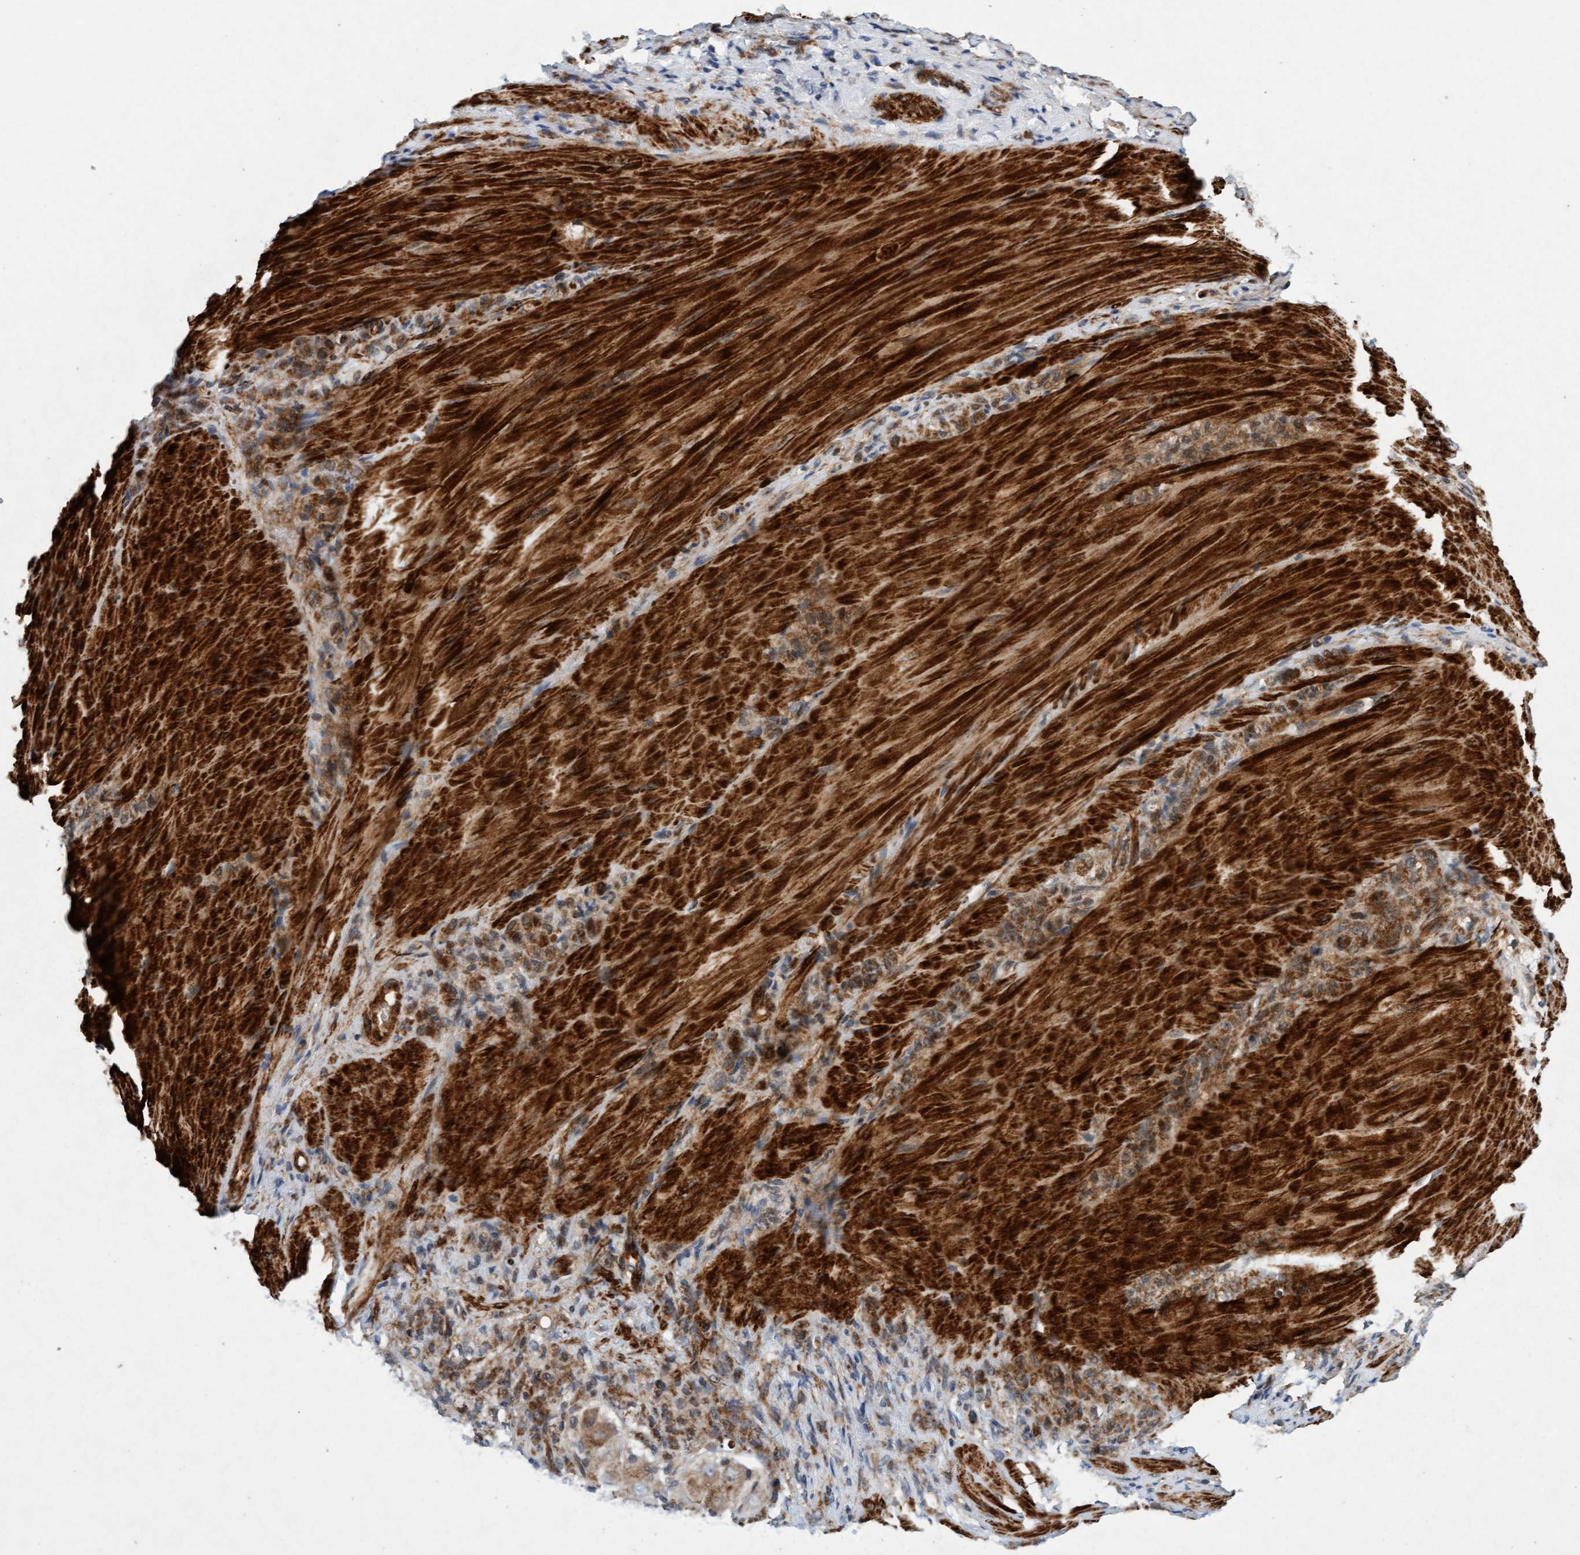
{"staining": {"intensity": "moderate", "quantity": ">75%", "location": "cytoplasmic/membranous"}, "tissue": "stomach cancer", "cell_type": "Tumor cells", "image_type": "cancer", "snomed": [{"axis": "morphology", "description": "Normal tissue, NOS"}, {"axis": "morphology", "description": "Adenocarcinoma, NOS"}, {"axis": "topography", "description": "Stomach"}], "caption": "Moderate cytoplasmic/membranous protein staining is identified in about >75% of tumor cells in adenocarcinoma (stomach).", "gene": "TMEM70", "patient": {"sex": "male", "age": 82}}